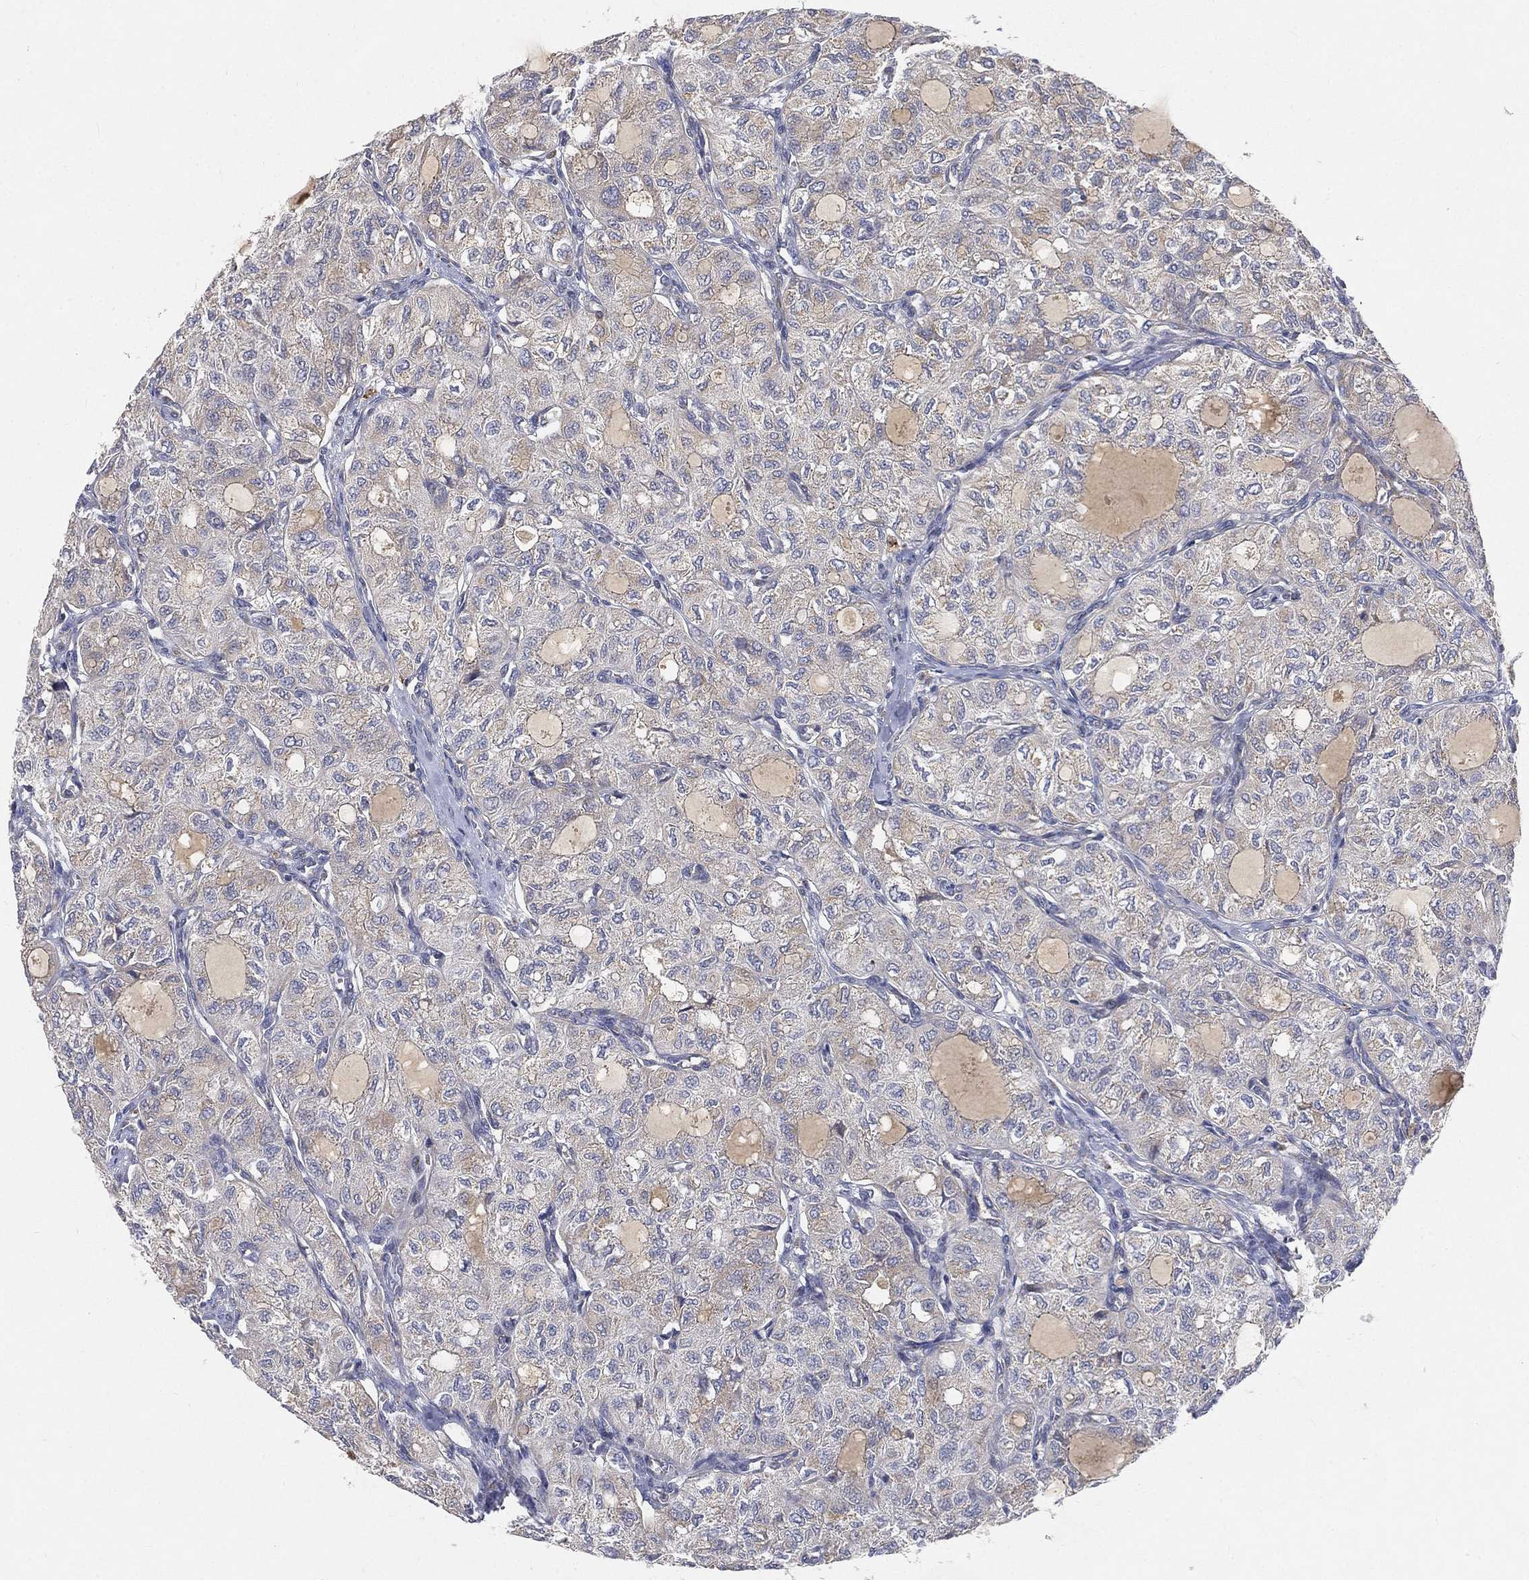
{"staining": {"intensity": "negative", "quantity": "none", "location": "none"}, "tissue": "thyroid cancer", "cell_type": "Tumor cells", "image_type": "cancer", "snomed": [{"axis": "morphology", "description": "Follicular adenoma carcinoma, NOS"}, {"axis": "topography", "description": "Thyroid gland"}], "caption": "A high-resolution micrograph shows immunohistochemistry staining of thyroid cancer, which exhibits no significant positivity in tumor cells.", "gene": "CTSL", "patient": {"sex": "male", "age": 75}}